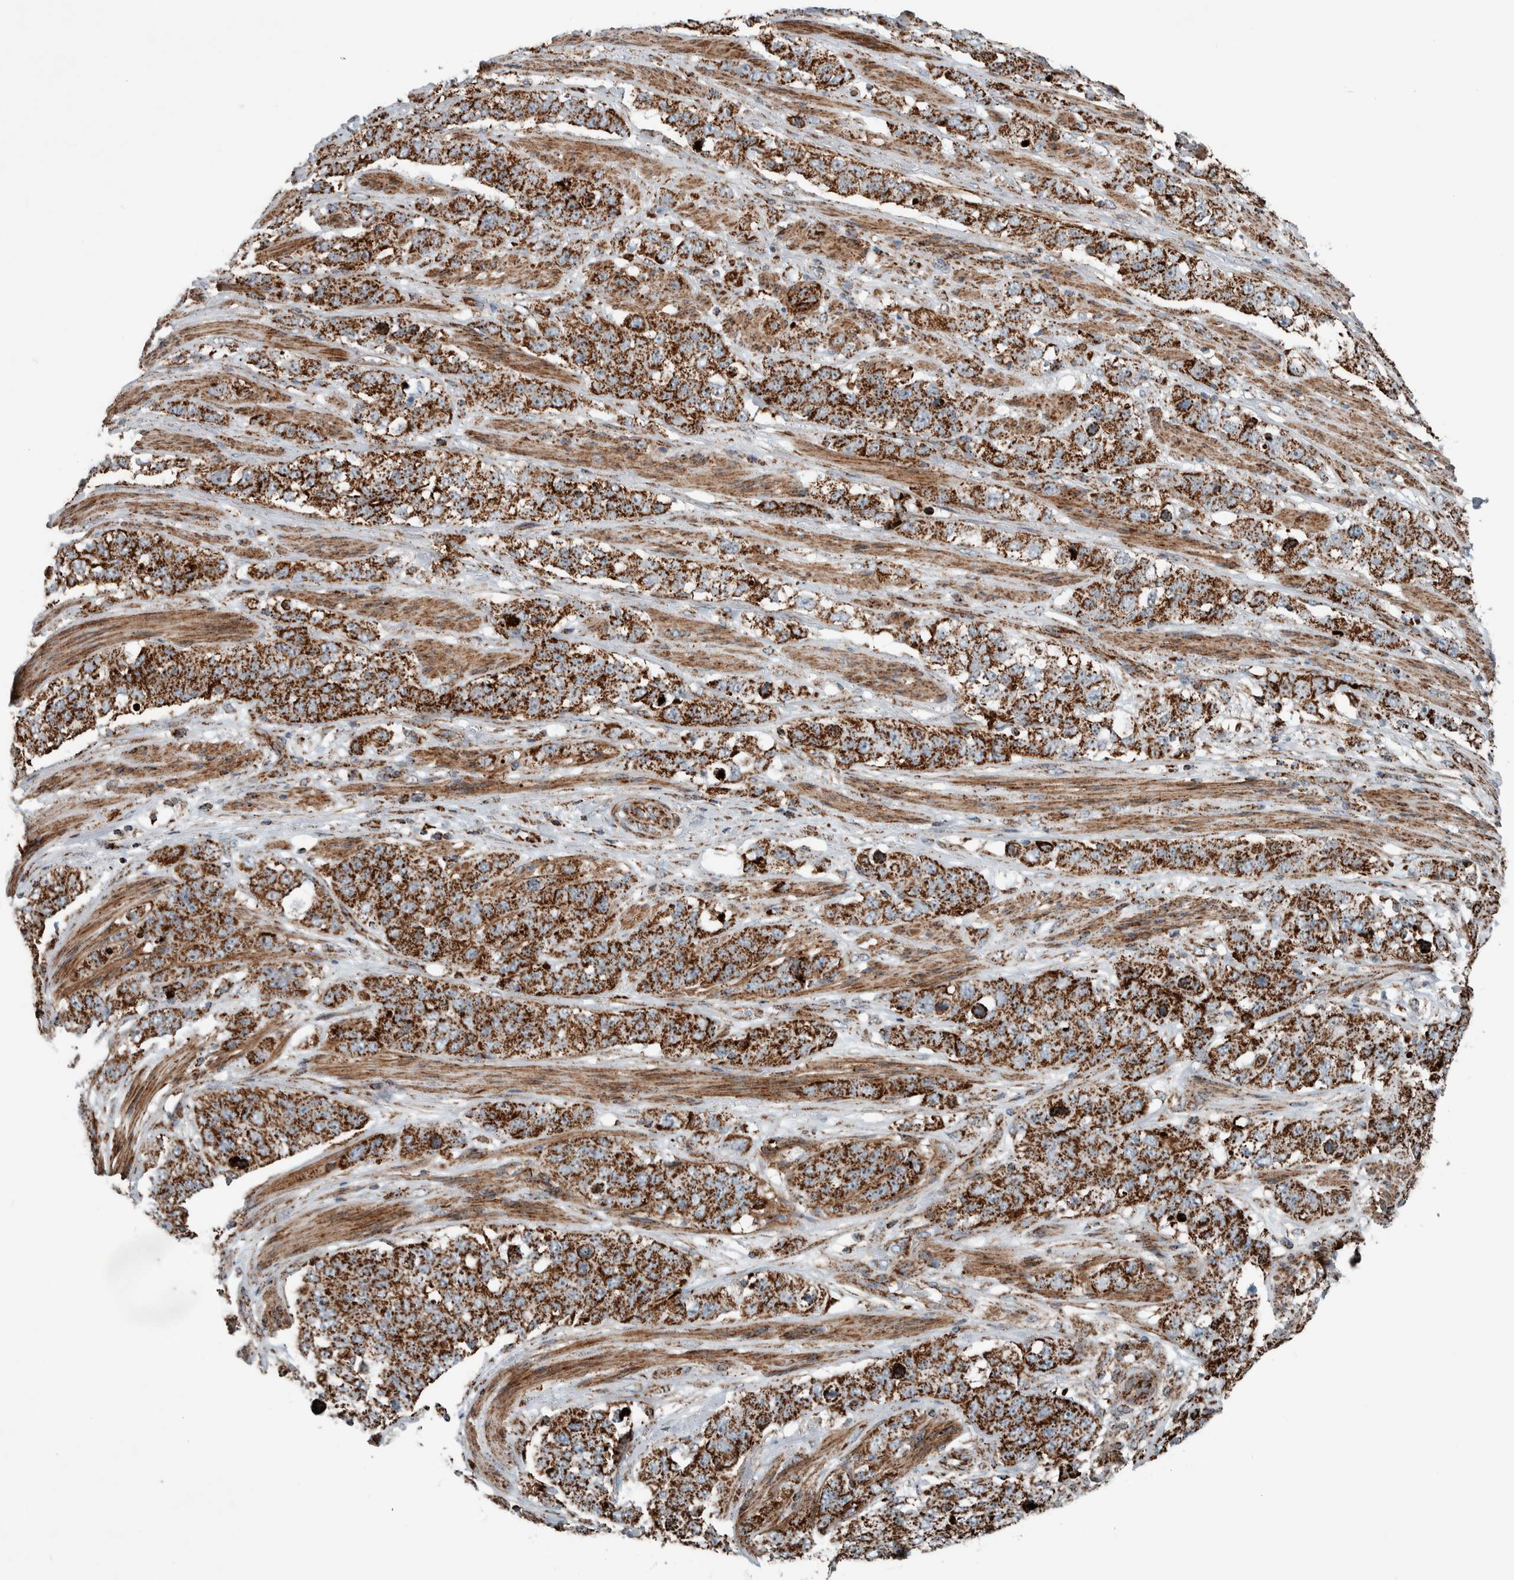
{"staining": {"intensity": "strong", "quantity": ">75%", "location": "cytoplasmic/membranous"}, "tissue": "stomach cancer", "cell_type": "Tumor cells", "image_type": "cancer", "snomed": [{"axis": "morphology", "description": "Adenocarcinoma, NOS"}, {"axis": "topography", "description": "Stomach"}], "caption": "High-magnification brightfield microscopy of adenocarcinoma (stomach) stained with DAB (brown) and counterstained with hematoxylin (blue). tumor cells exhibit strong cytoplasmic/membranous staining is appreciated in about>75% of cells.", "gene": "CNTROB", "patient": {"sex": "male", "age": 48}}